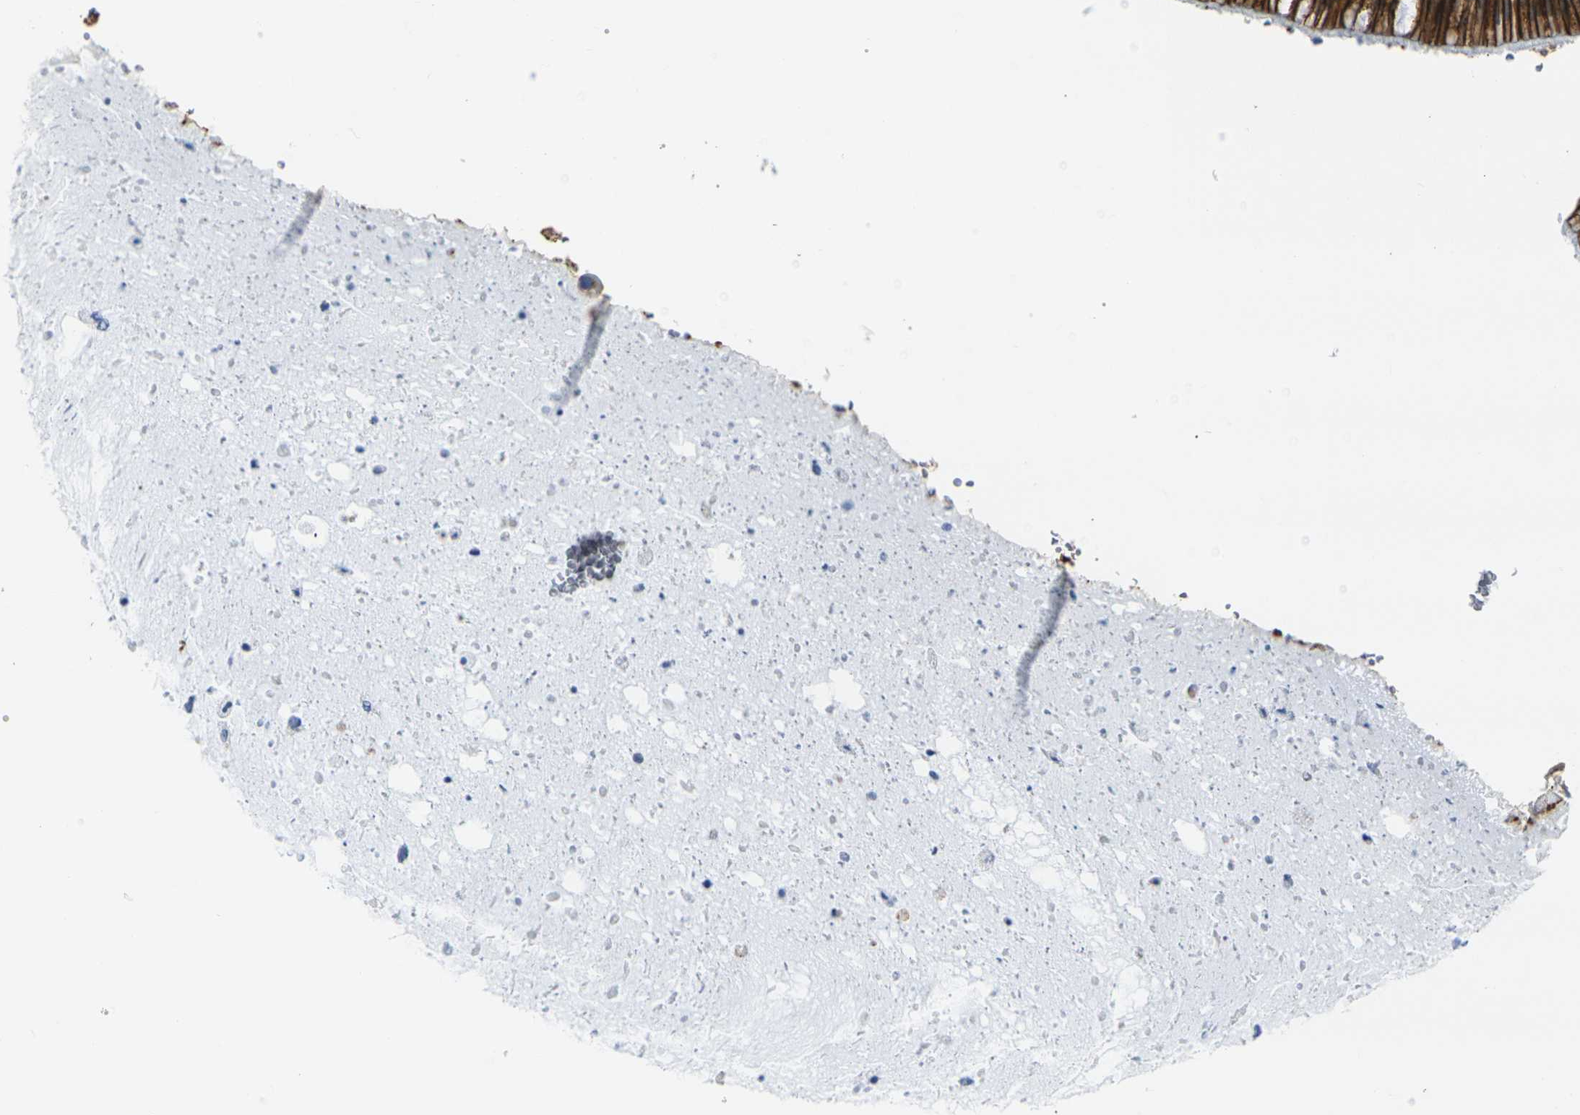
{"staining": {"intensity": "strong", "quantity": ">75%", "location": "cytoplasmic/membranous"}, "tissue": "bronchus", "cell_type": "Respiratory epithelial cells", "image_type": "normal", "snomed": [{"axis": "morphology", "description": "Normal tissue, NOS"}, {"axis": "morphology", "description": "Adenocarcinoma, NOS"}, {"axis": "morphology", "description": "Adenocarcinoma, metastatic, NOS"}, {"axis": "topography", "description": "Lymph node"}, {"axis": "topography", "description": "Bronchus"}, {"axis": "topography", "description": "Lung"}], "caption": "Strong cytoplasmic/membranous protein staining is identified in about >75% of respiratory epithelial cells in bronchus. The staining was performed using DAB to visualize the protein expression in brown, while the nuclei were stained in blue with hematoxylin (Magnification: 20x).", "gene": "CLDN7", "patient": {"sex": "female", "age": 54}}